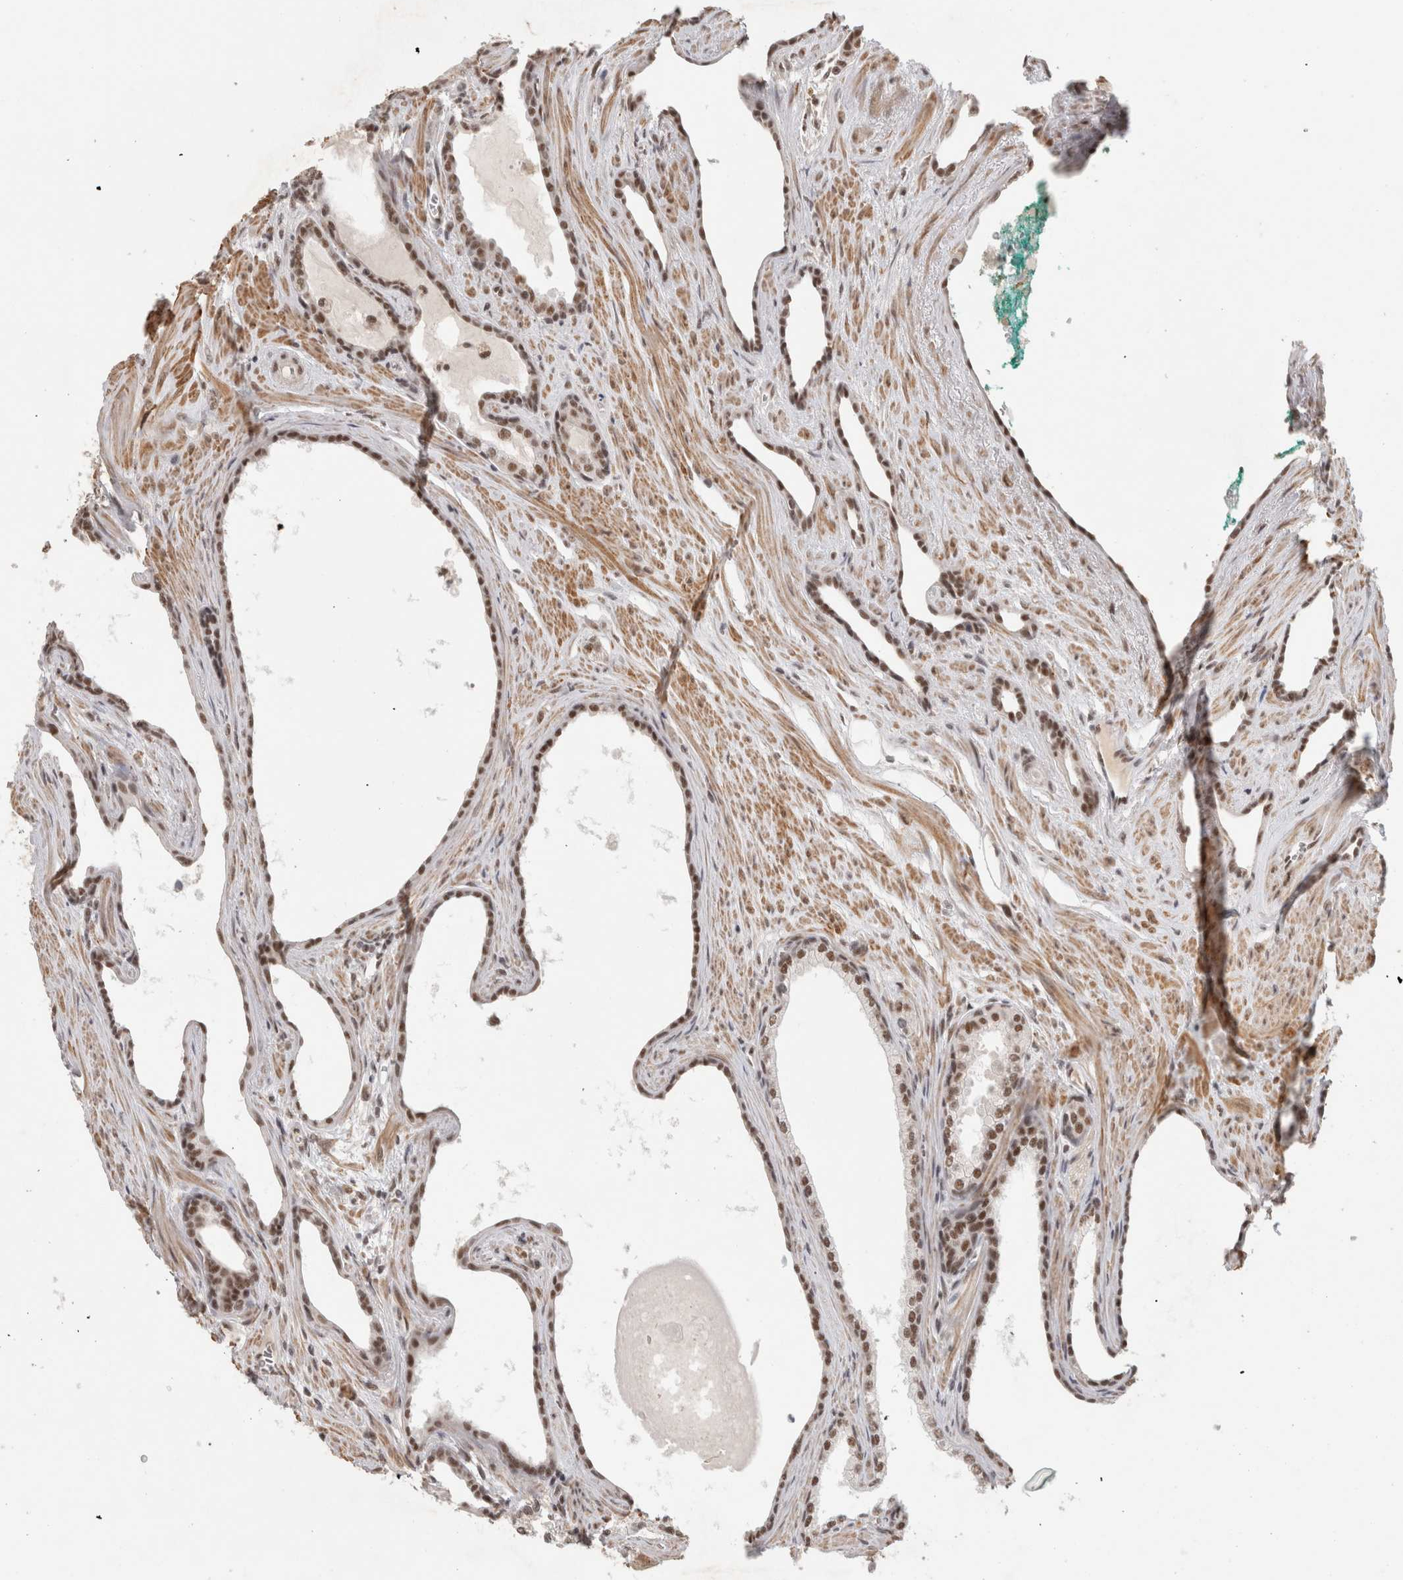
{"staining": {"intensity": "moderate", "quantity": ">75%", "location": "nuclear"}, "tissue": "prostate cancer", "cell_type": "Tumor cells", "image_type": "cancer", "snomed": [{"axis": "morphology", "description": "Adenocarcinoma, Low grade"}, {"axis": "topography", "description": "Prostate"}], "caption": "Immunohistochemical staining of prostate low-grade adenocarcinoma demonstrates moderate nuclear protein positivity in approximately >75% of tumor cells.", "gene": "ZNF830", "patient": {"sex": "male", "age": 70}}